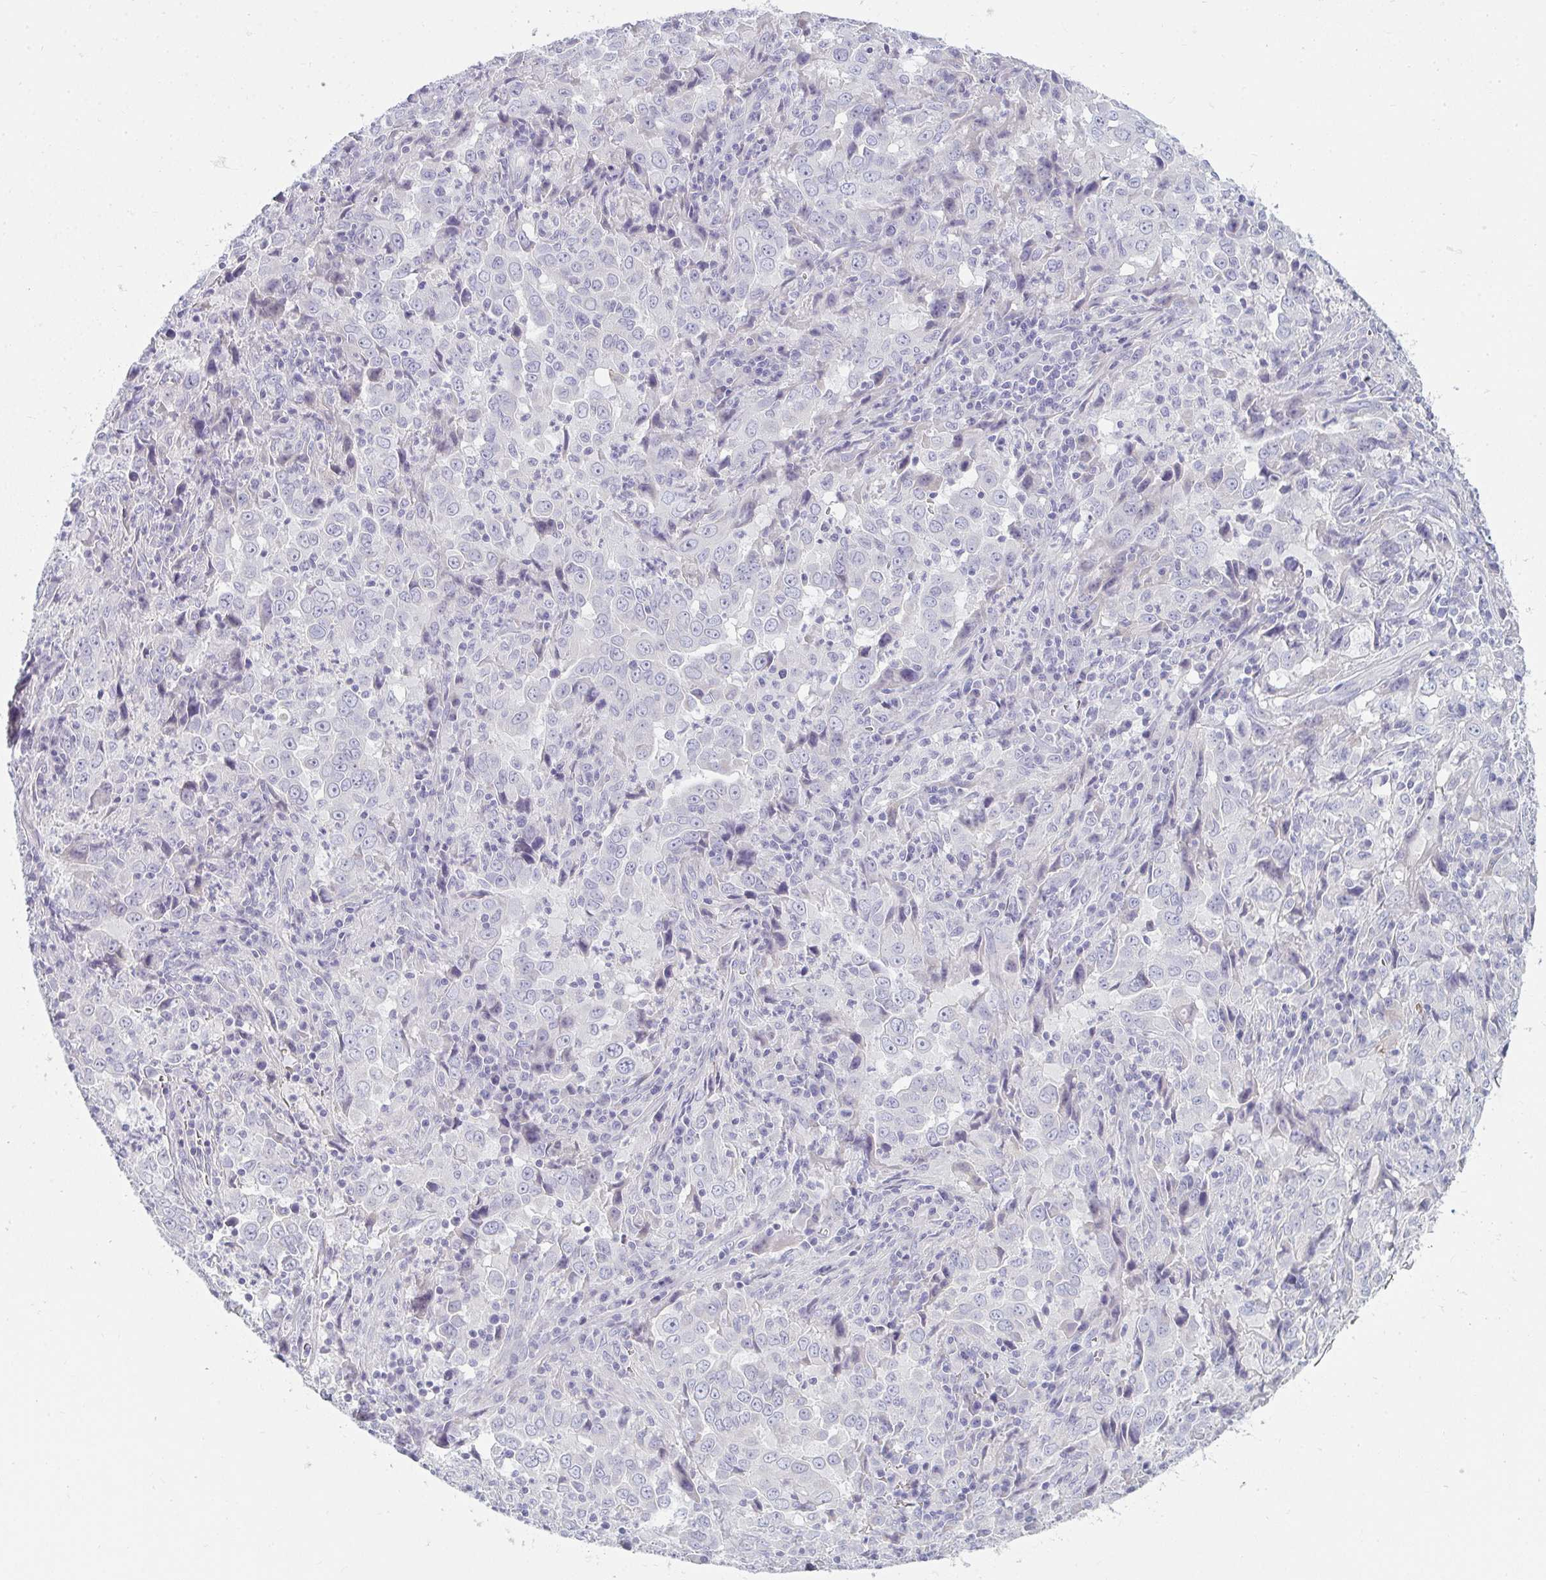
{"staining": {"intensity": "negative", "quantity": "none", "location": "none"}, "tissue": "lung cancer", "cell_type": "Tumor cells", "image_type": "cancer", "snomed": [{"axis": "morphology", "description": "Adenocarcinoma, NOS"}, {"axis": "topography", "description": "Lung"}], "caption": "A high-resolution histopathology image shows immunohistochemistry staining of lung adenocarcinoma, which exhibits no significant positivity in tumor cells. The staining is performed using DAB brown chromogen with nuclei counter-stained in using hematoxylin.", "gene": "SHB", "patient": {"sex": "male", "age": 67}}